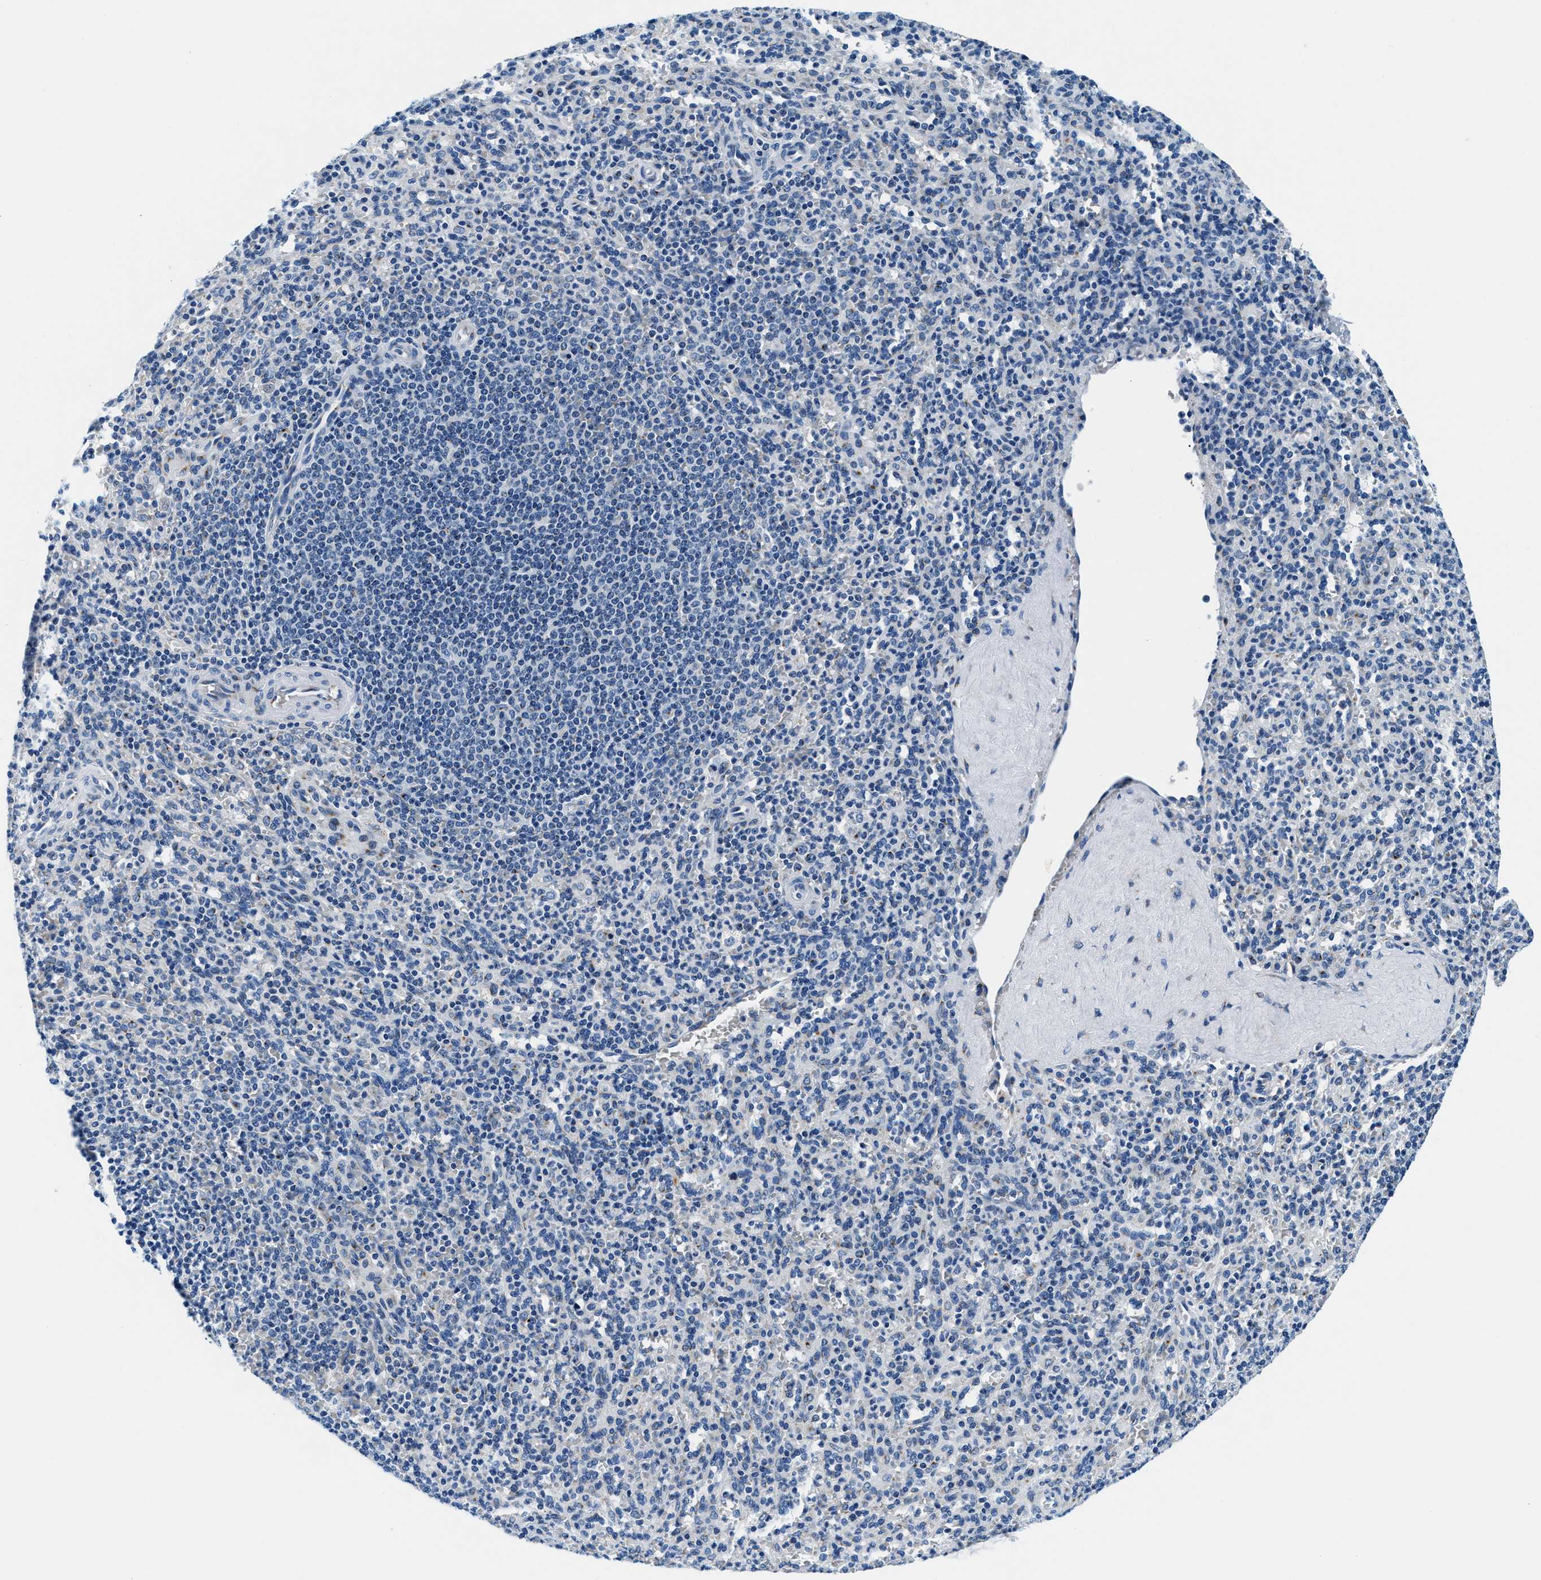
{"staining": {"intensity": "negative", "quantity": "none", "location": "none"}, "tissue": "spleen", "cell_type": "Cells in red pulp", "image_type": "normal", "snomed": [{"axis": "morphology", "description": "Normal tissue, NOS"}, {"axis": "topography", "description": "Spleen"}], "caption": "Immunohistochemistry (IHC) image of unremarkable human spleen stained for a protein (brown), which displays no staining in cells in red pulp.", "gene": "VPS53", "patient": {"sex": "male", "age": 36}}